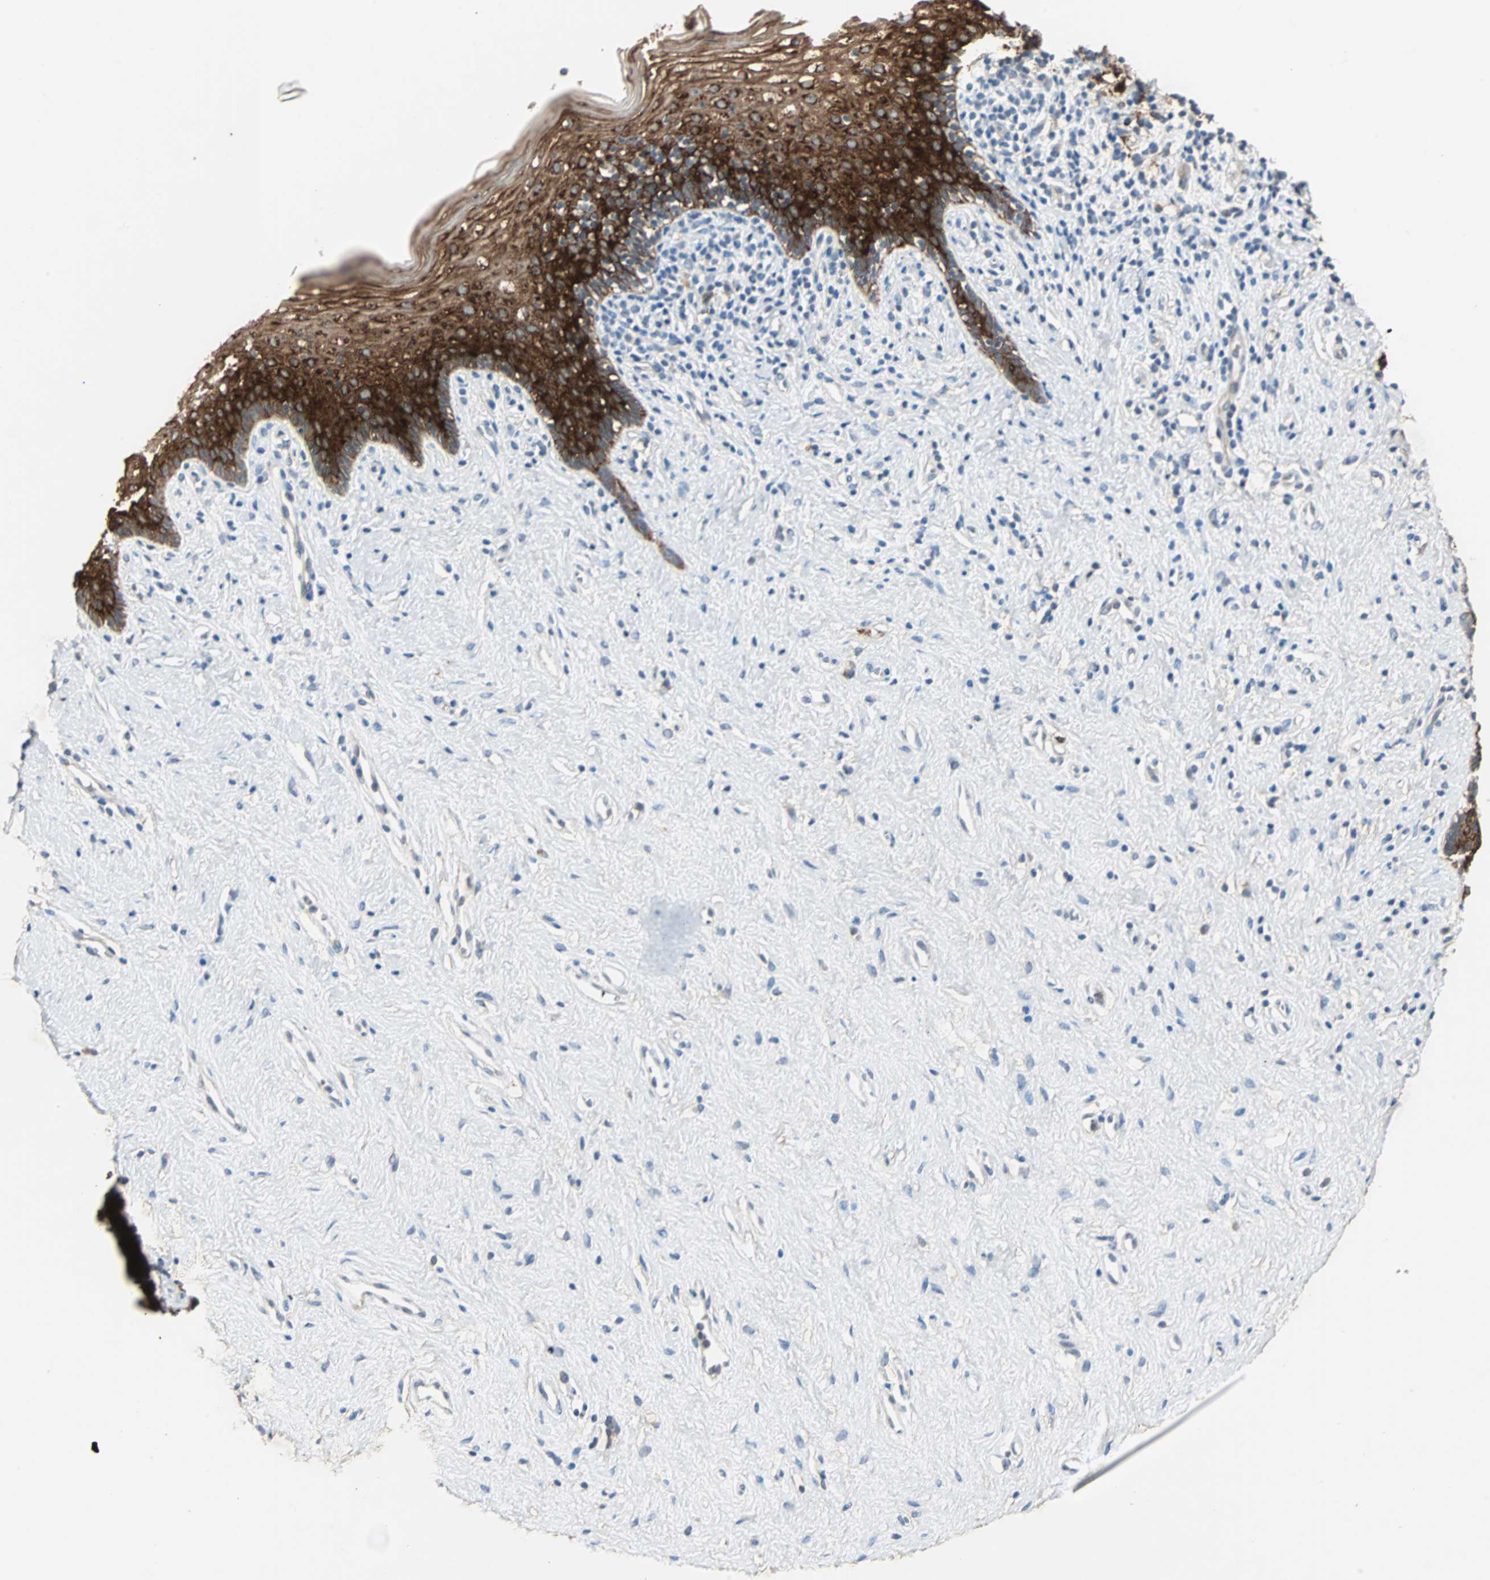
{"staining": {"intensity": "strong", "quantity": ">75%", "location": "cytoplasmic/membranous"}, "tissue": "vagina", "cell_type": "Squamous epithelial cells", "image_type": "normal", "snomed": [{"axis": "morphology", "description": "Normal tissue, NOS"}, {"axis": "topography", "description": "Vagina"}], "caption": "Protein analysis of unremarkable vagina displays strong cytoplasmic/membranous staining in about >75% of squamous epithelial cells. The staining is performed using DAB brown chromogen to label protein expression. The nuclei are counter-stained blue using hematoxylin.", "gene": "CMC2", "patient": {"sex": "female", "age": 44}}